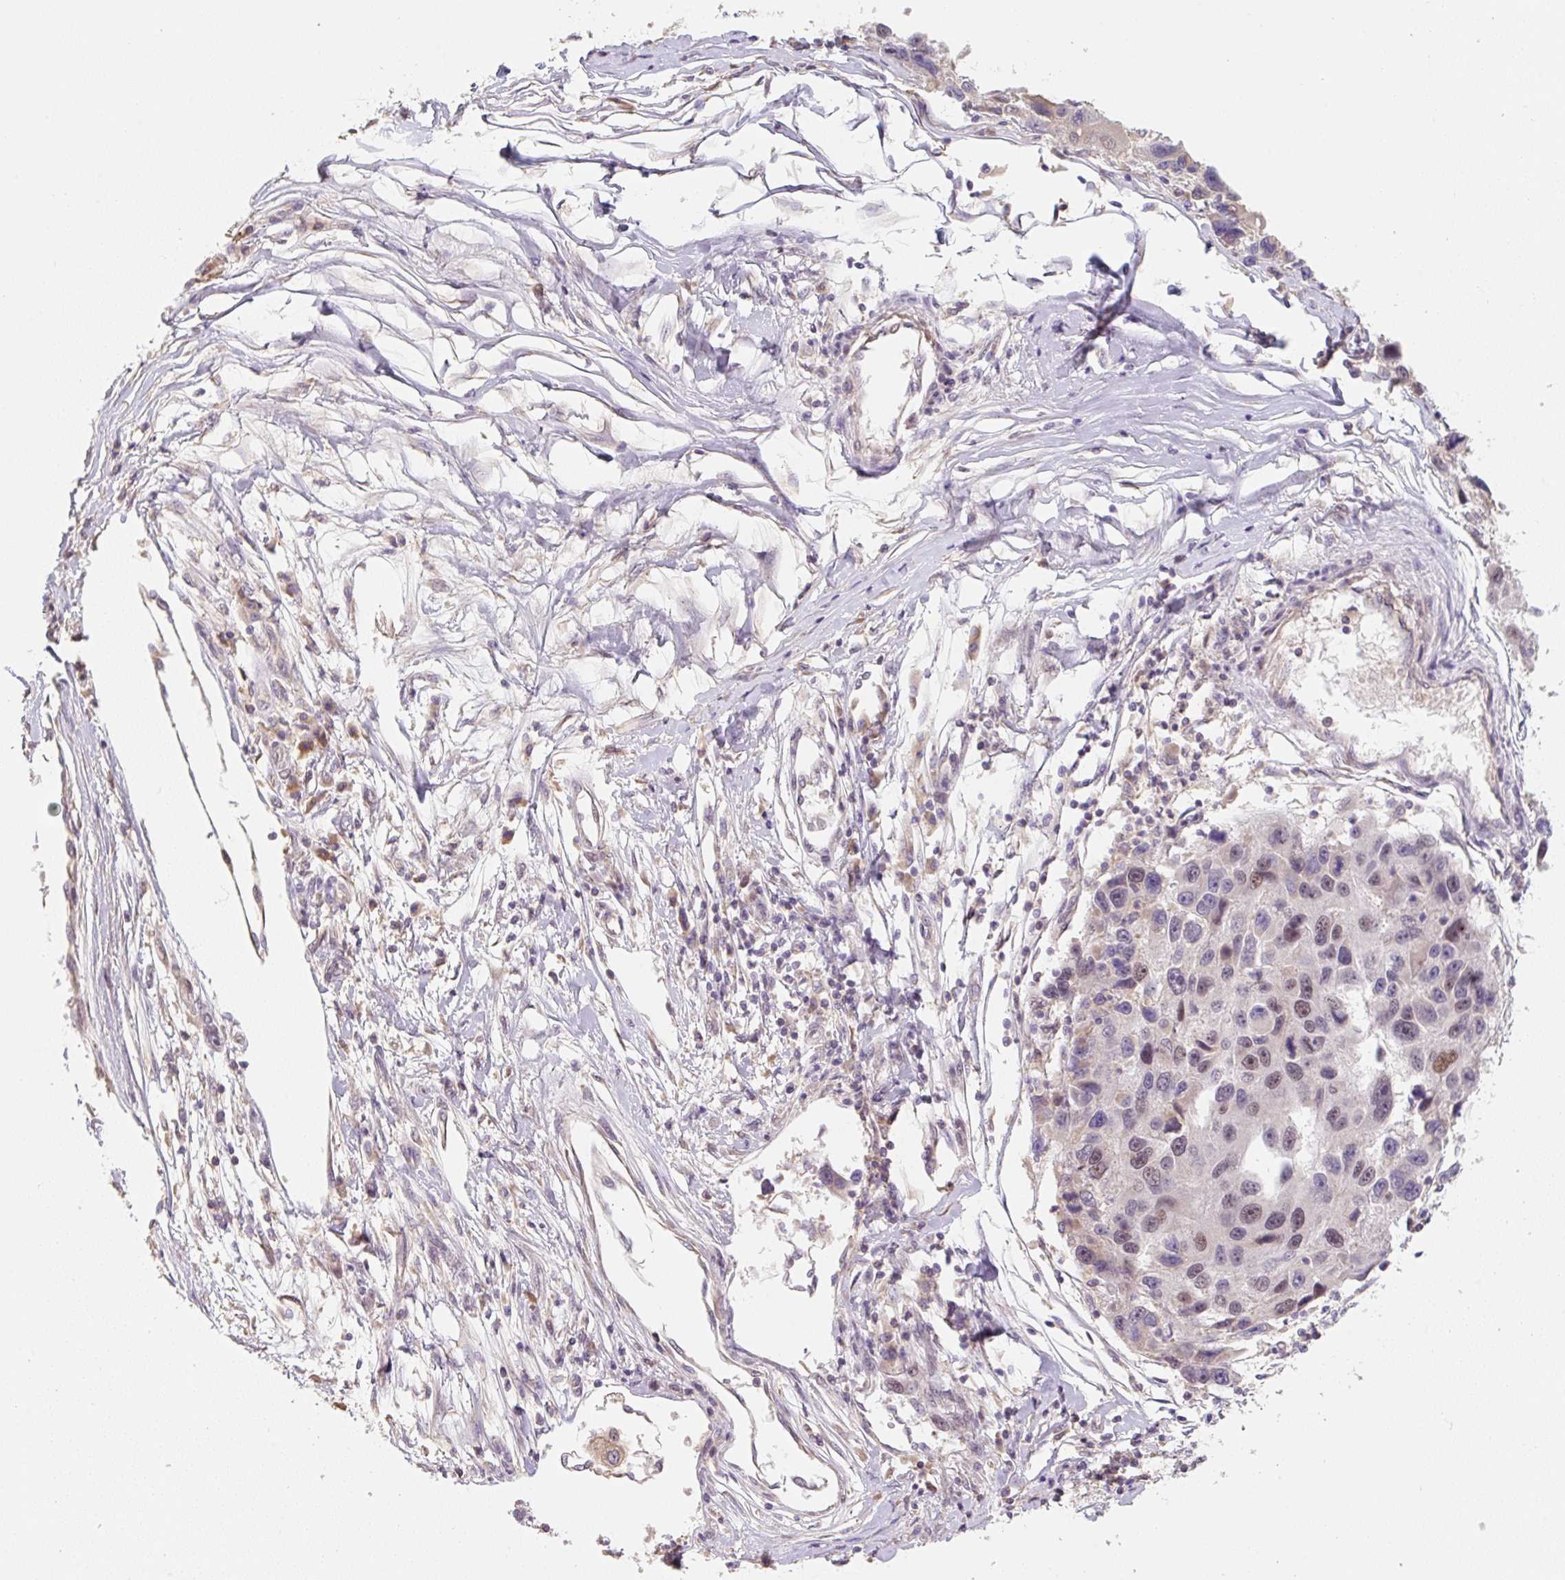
{"staining": {"intensity": "weak", "quantity": "25%-75%", "location": "nuclear"}, "tissue": "melanoma", "cell_type": "Tumor cells", "image_type": "cancer", "snomed": [{"axis": "morphology", "description": "Malignant melanoma, NOS"}, {"axis": "topography", "description": "Skin"}], "caption": "Protein staining shows weak nuclear staining in approximately 25%-75% of tumor cells in malignant melanoma.", "gene": "MIA2", "patient": {"sex": "male", "age": 53}}